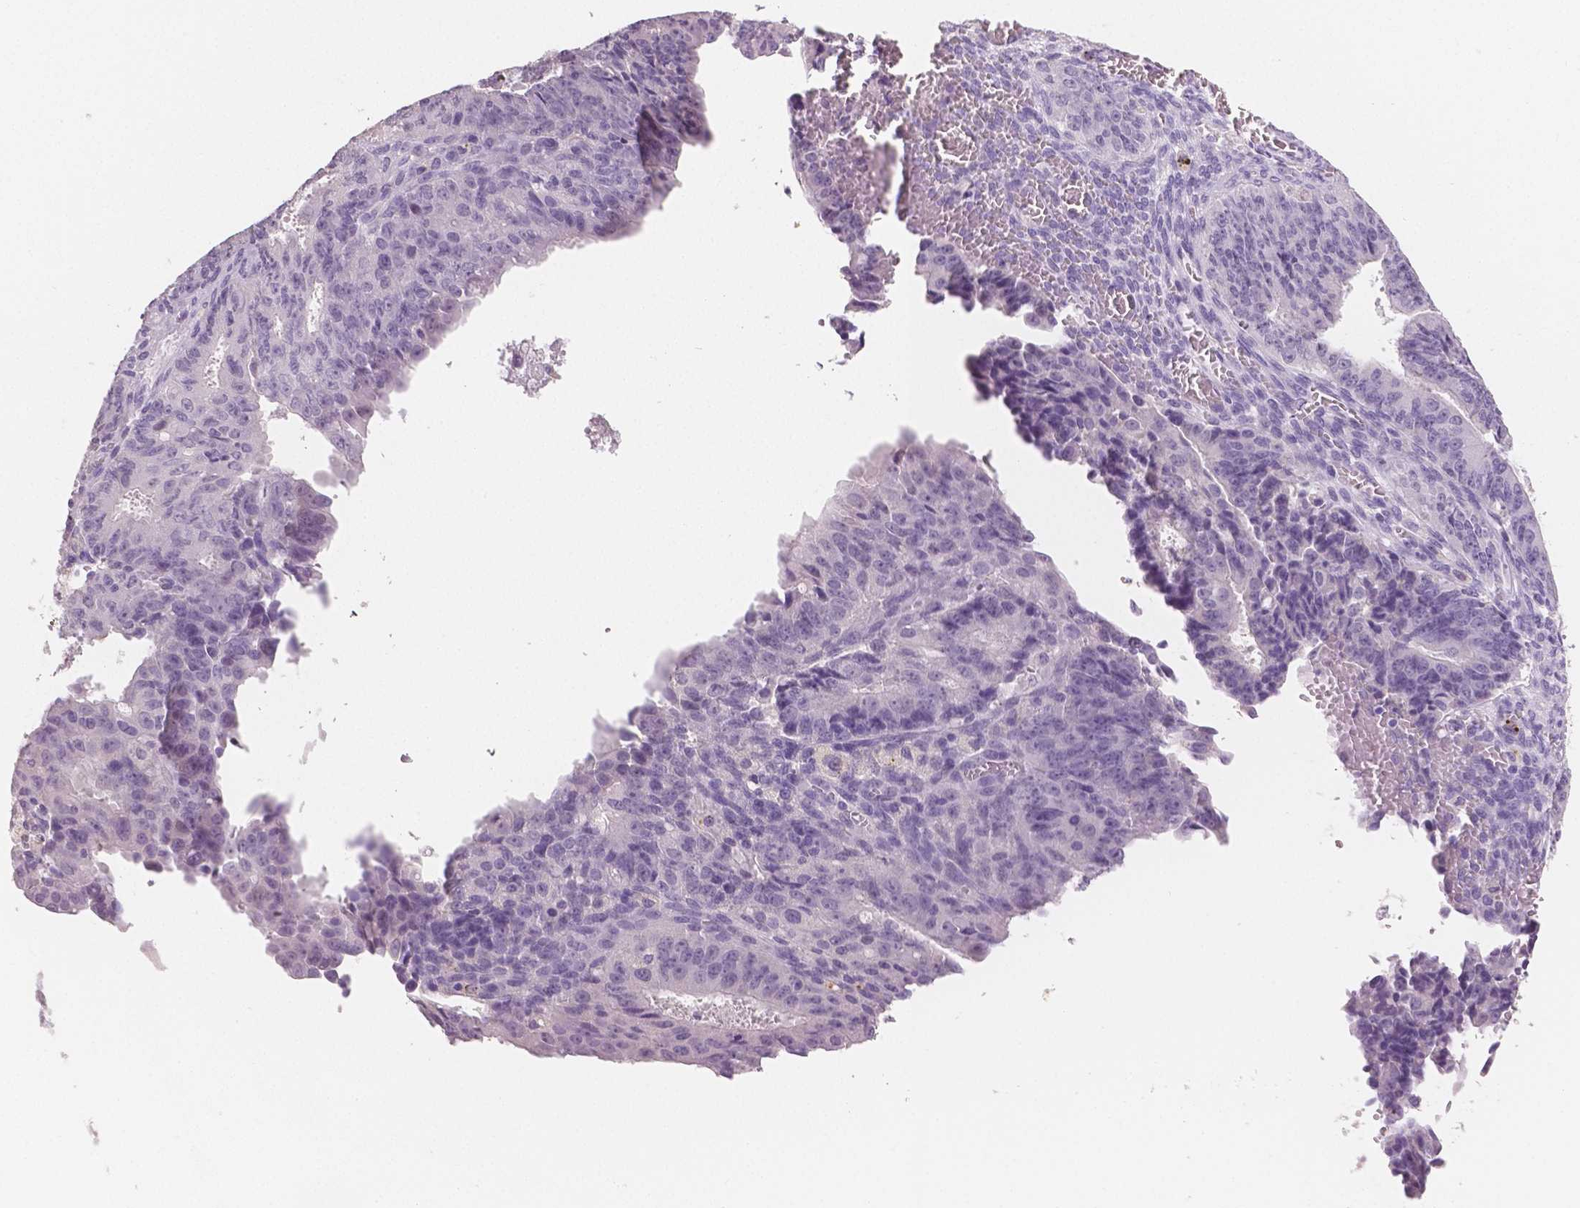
{"staining": {"intensity": "negative", "quantity": "none", "location": "none"}, "tissue": "ovarian cancer", "cell_type": "Tumor cells", "image_type": "cancer", "snomed": [{"axis": "morphology", "description": "Carcinoma, endometroid"}, {"axis": "topography", "description": "Ovary"}], "caption": "DAB immunohistochemical staining of human endometroid carcinoma (ovarian) displays no significant expression in tumor cells.", "gene": "TSPAN7", "patient": {"sex": "female", "age": 42}}